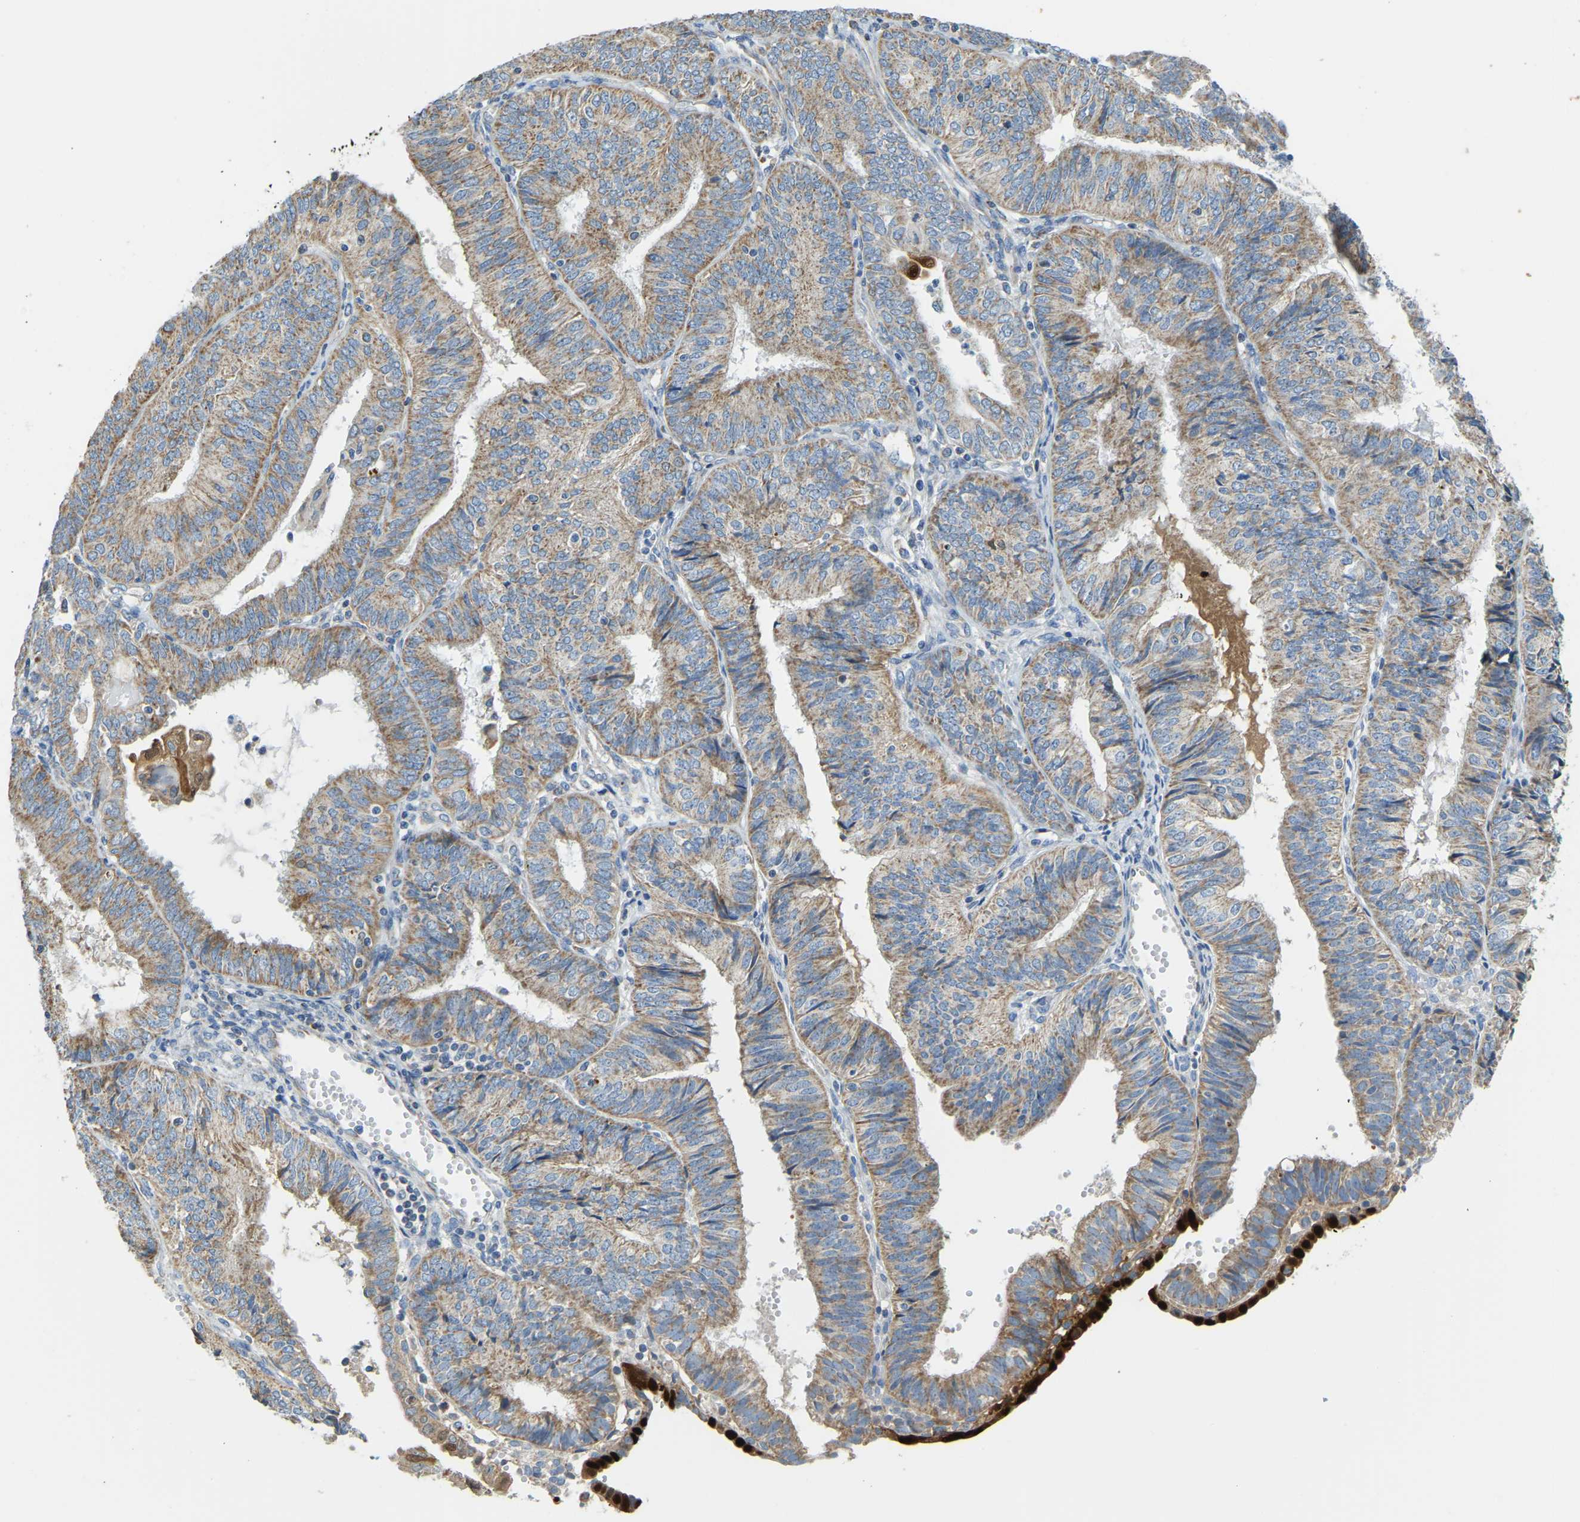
{"staining": {"intensity": "weak", "quantity": ">75%", "location": "cytoplasmic/membranous"}, "tissue": "endometrial cancer", "cell_type": "Tumor cells", "image_type": "cancer", "snomed": [{"axis": "morphology", "description": "Adenocarcinoma, NOS"}, {"axis": "topography", "description": "Endometrium"}], "caption": "Immunohistochemistry image of adenocarcinoma (endometrial) stained for a protein (brown), which exhibits low levels of weak cytoplasmic/membranous staining in about >75% of tumor cells.", "gene": "GDA", "patient": {"sex": "female", "age": 58}}